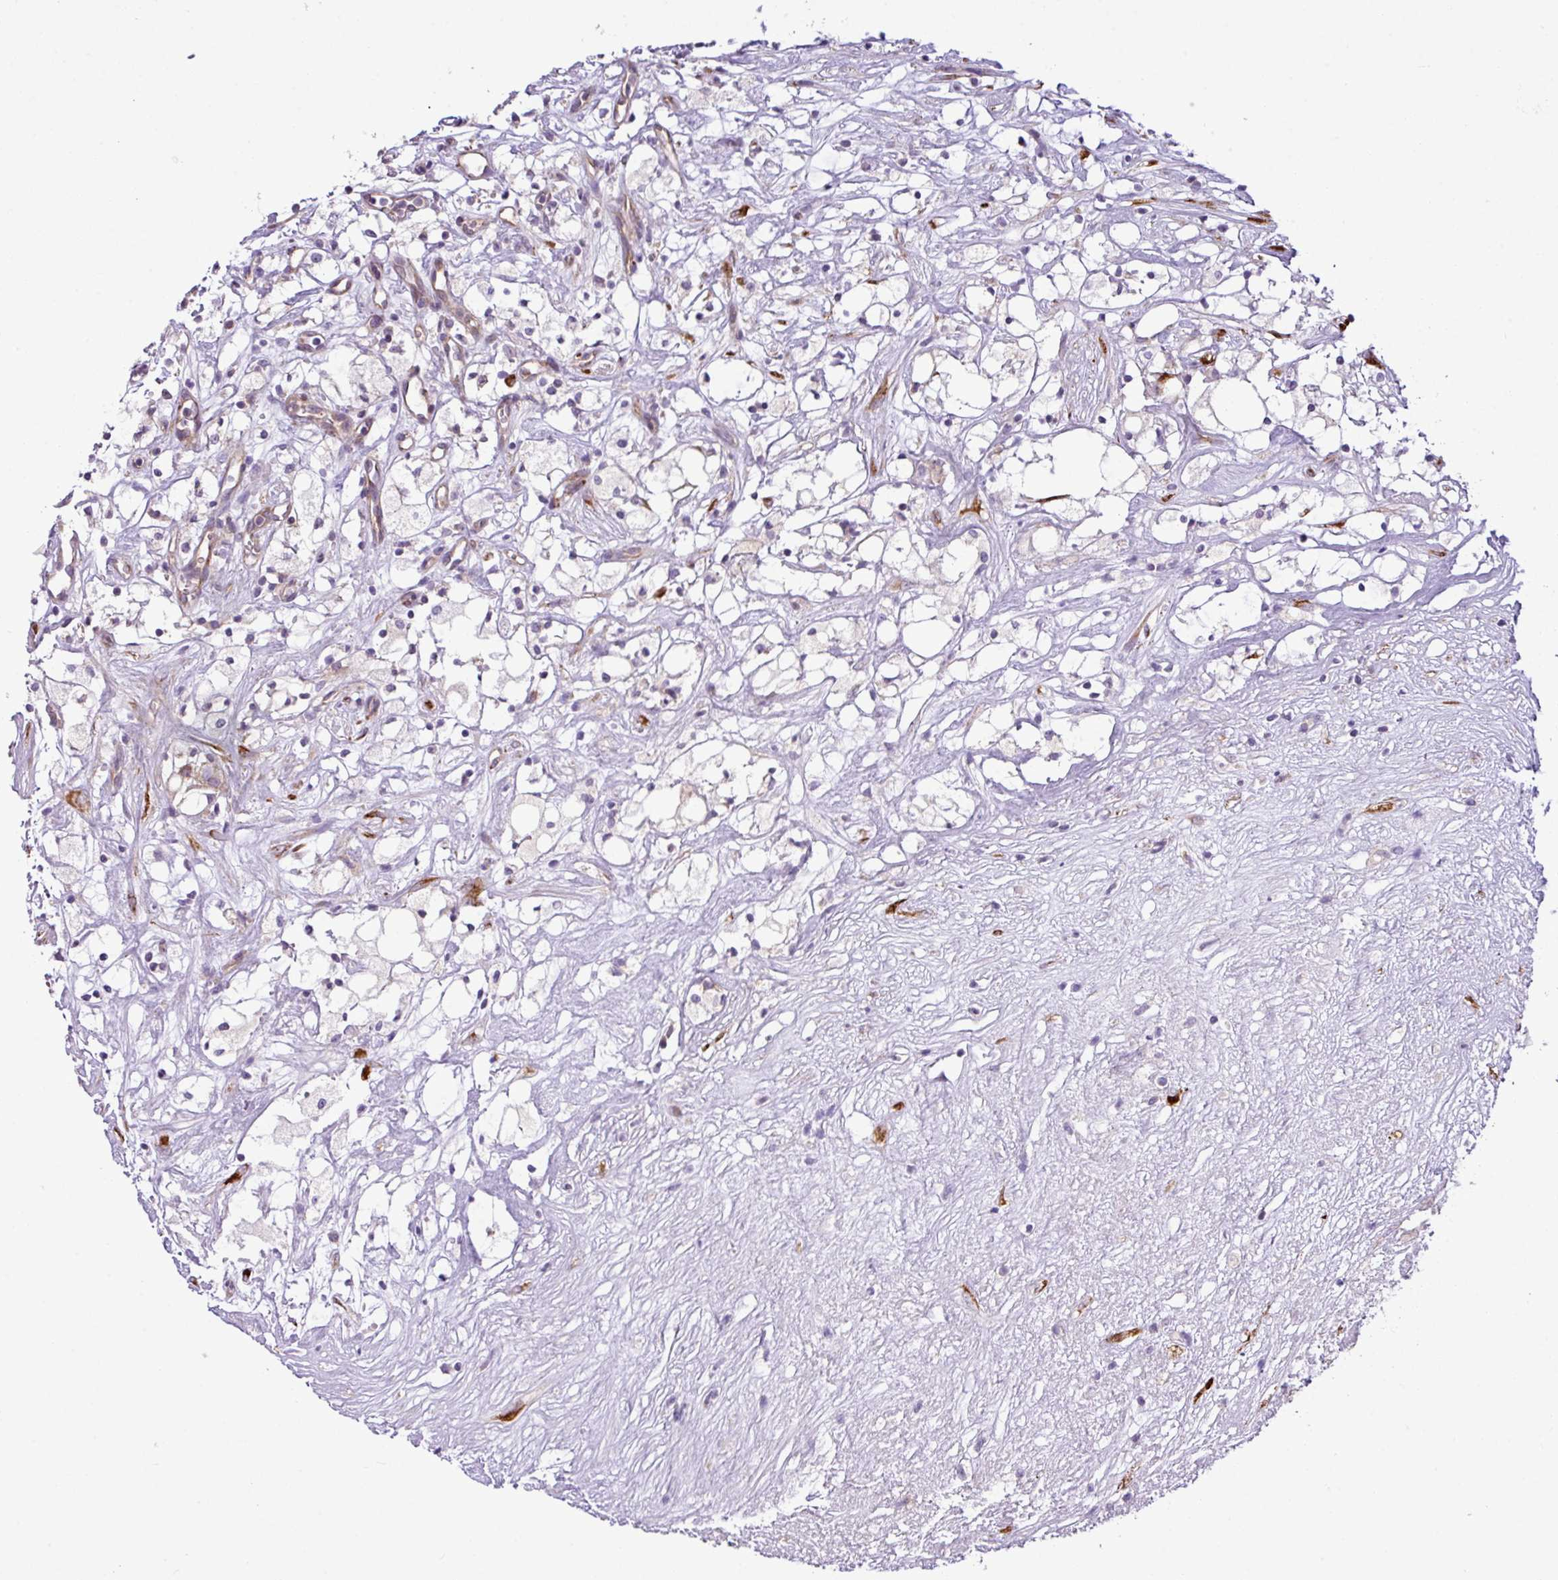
{"staining": {"intensity": "negative", "quantity": "none", "location": "none"}, "tissue": "renal cancer", "cell_type": "Tumor cells", "image_type": "cancer", "snomed": [{"axis": "morphology", "description": "Adenocarcinoma, NOS"}, {"axis": "topography", "description": "Kidney"}], "caption": "DAB (3,3'-diaminobenzidine) immunohistochemical staining of renal adenocarcinoma exhibits no significant positivity in tumor cells.", "gene": "CFAP97", "patient": {"sex": "male", "age": 59}}